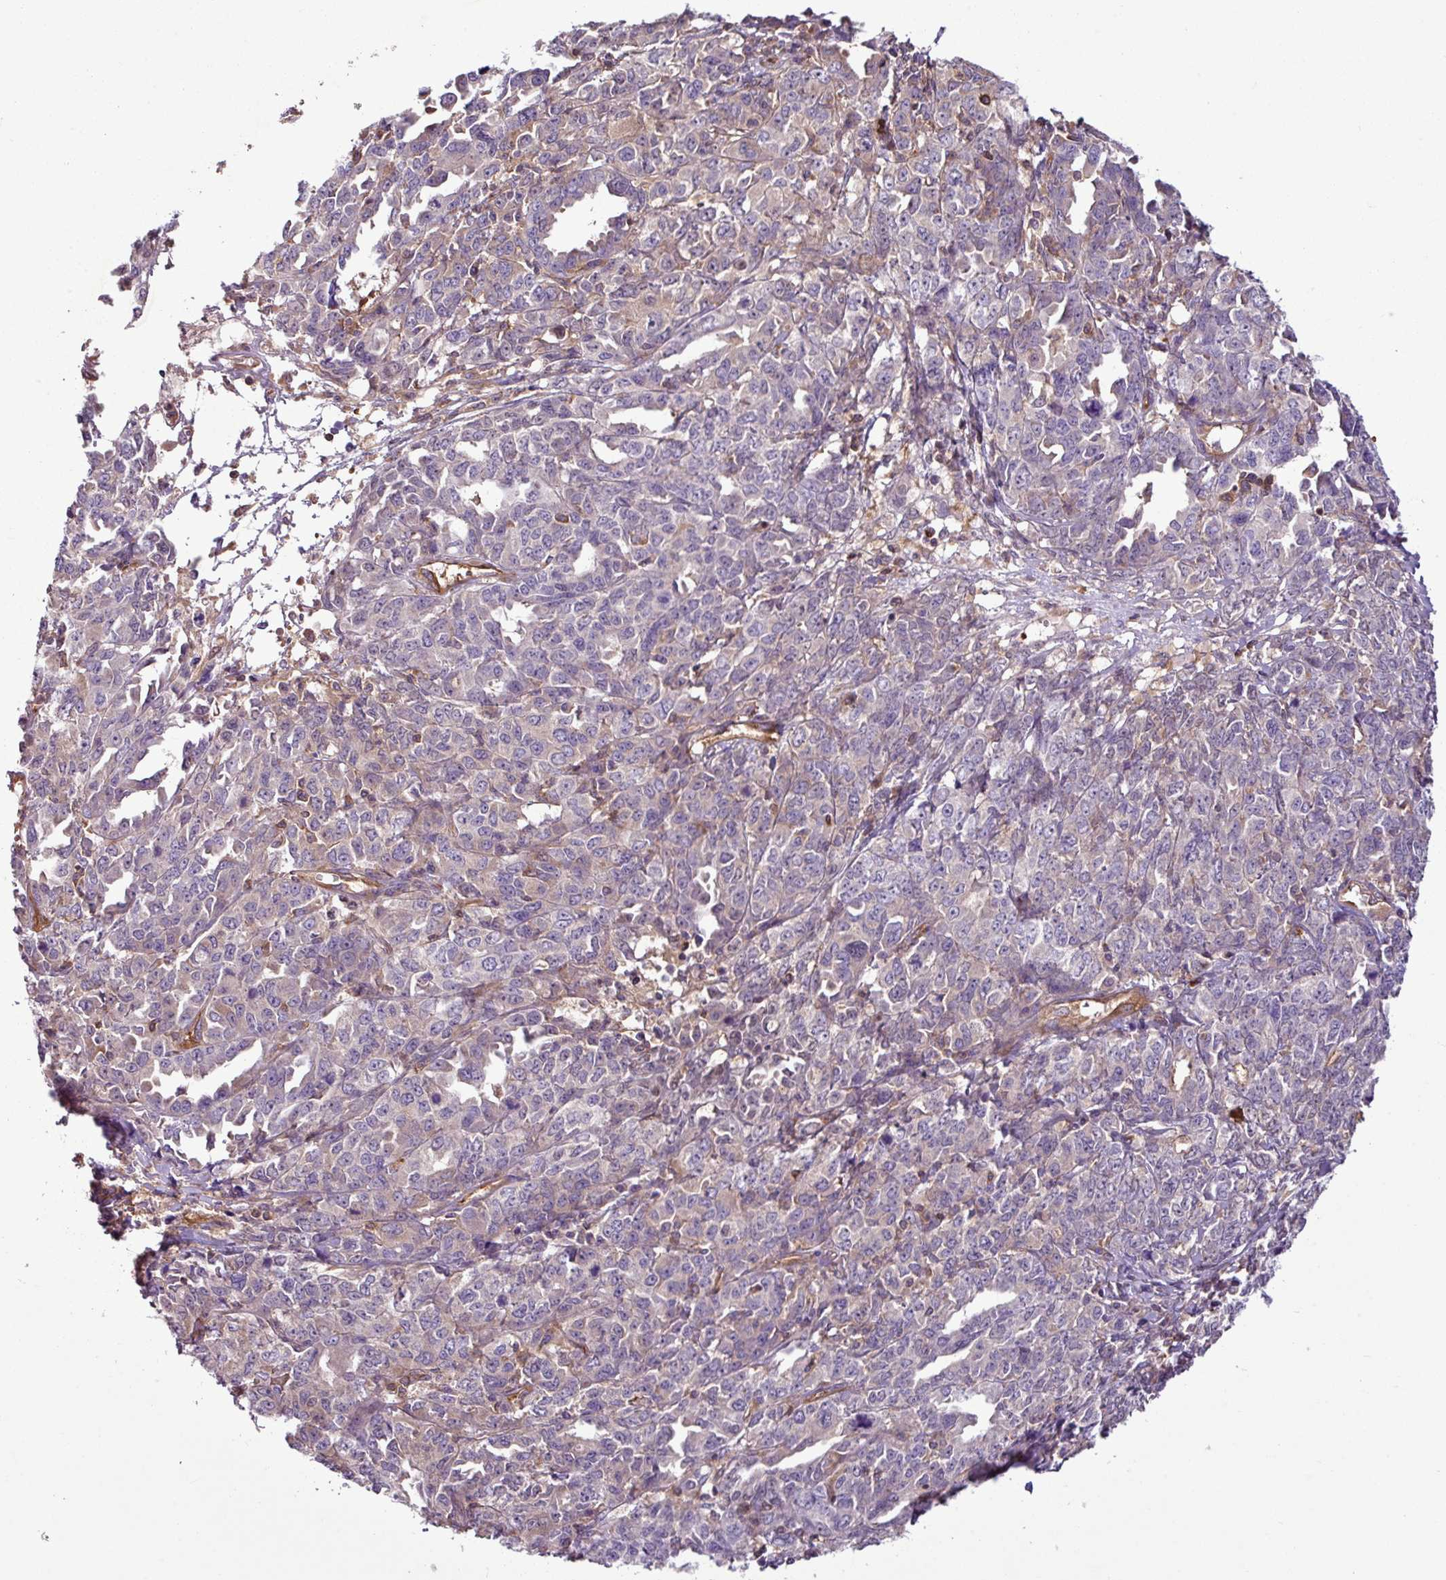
{"staining": {"intensity": "negative", "quantity": "none", "location": "none"}, "tissue": "ovarian cancer", "cell_type": "Tumor cells", "image_type": "cancer", "snomed": [{"axis": "morphology", "description": "Adenocarcinoma, NOS"}, {"axis": "morphology", "description": "Carcinoma, endometroid"}, {"axis": "topography", "description": "Ovary"}], "caption": "Immunohistochemistry histopathology image of neoplastic tissue: ovarian endometroid carcinoma stained with DAB demonstrates no significant protein expression in tumor cells.", "gene": "ZNF106", "patient": {"sex": "female", "age": 72}}